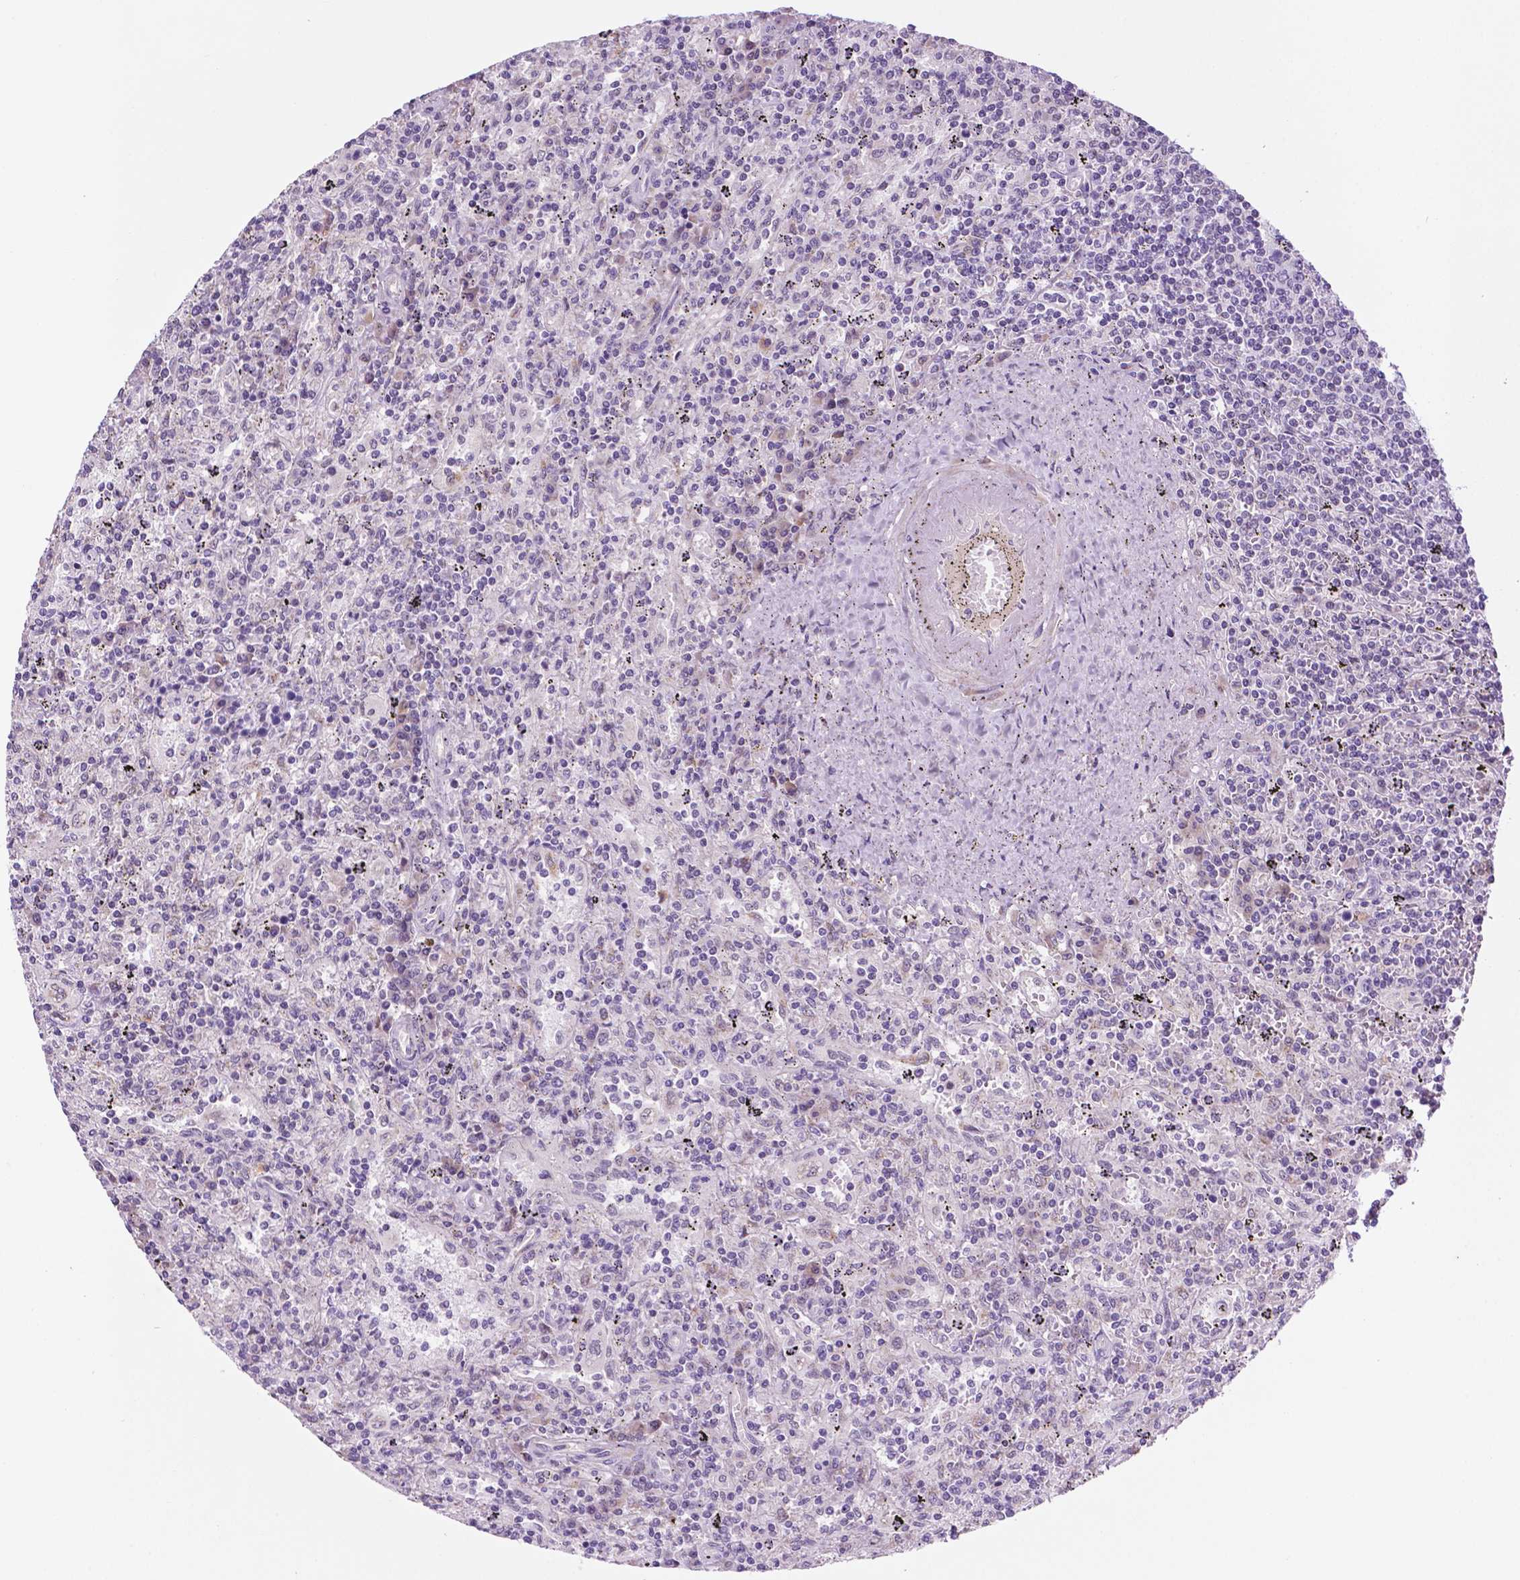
{"staining": {"intensity": "negative", "quantity": "none", "location": "none"}, "tissue": "lymphoma", "cell_type": "Tumor cells", "image_type": "cancer", "snomed": [{"axis": "morphology", "description": "Malignant lymphoma, non-Hodgkin's type, Low grade"}, {"axis": "topography", "description": "Spleen"}], "caption": "Immunohistochemistry of lymphoma exhibits no expression in tumor cells.", "gene": "C18orf21", "patient": {"sex": "male", "age": 62}}